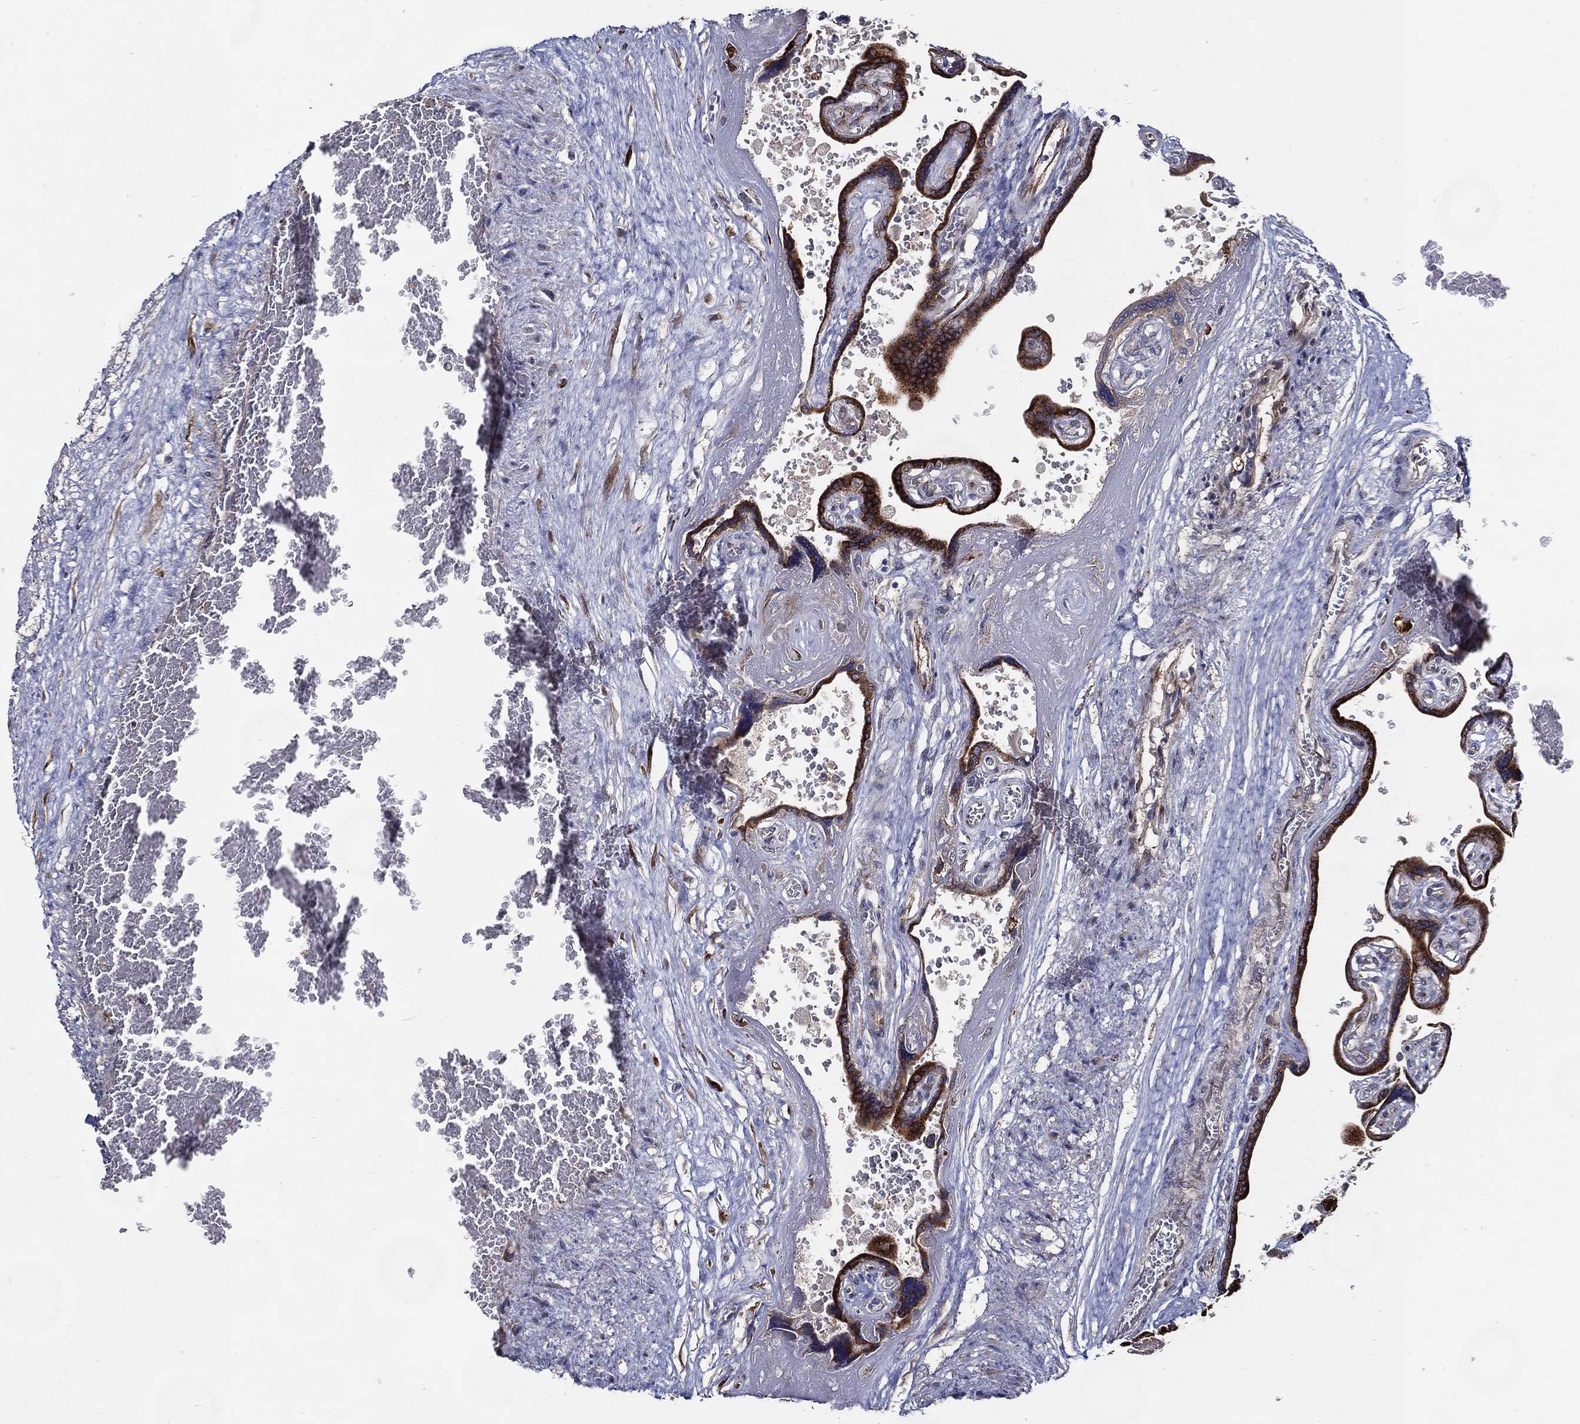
{"staining": {"intensity": "weak", "quantity": "<25%", "location": "cytoplasmic/membranous,nuclear"}, "tissue": "placenta", "cell_type": "Decidual cells", "image_type": "normal", "snomed": [{"axis": "morphology", "description": "Normal tissue, NOS"}, {"axis": "topography", "description": "Placenta"}], "caption": "IHC photomicrograph of benign human placenta stained for a protein (brown), which displays no staining in decidual cells.", "gene": "ARHGAP11A", "patient": {"sex": "female", "age": 32}}